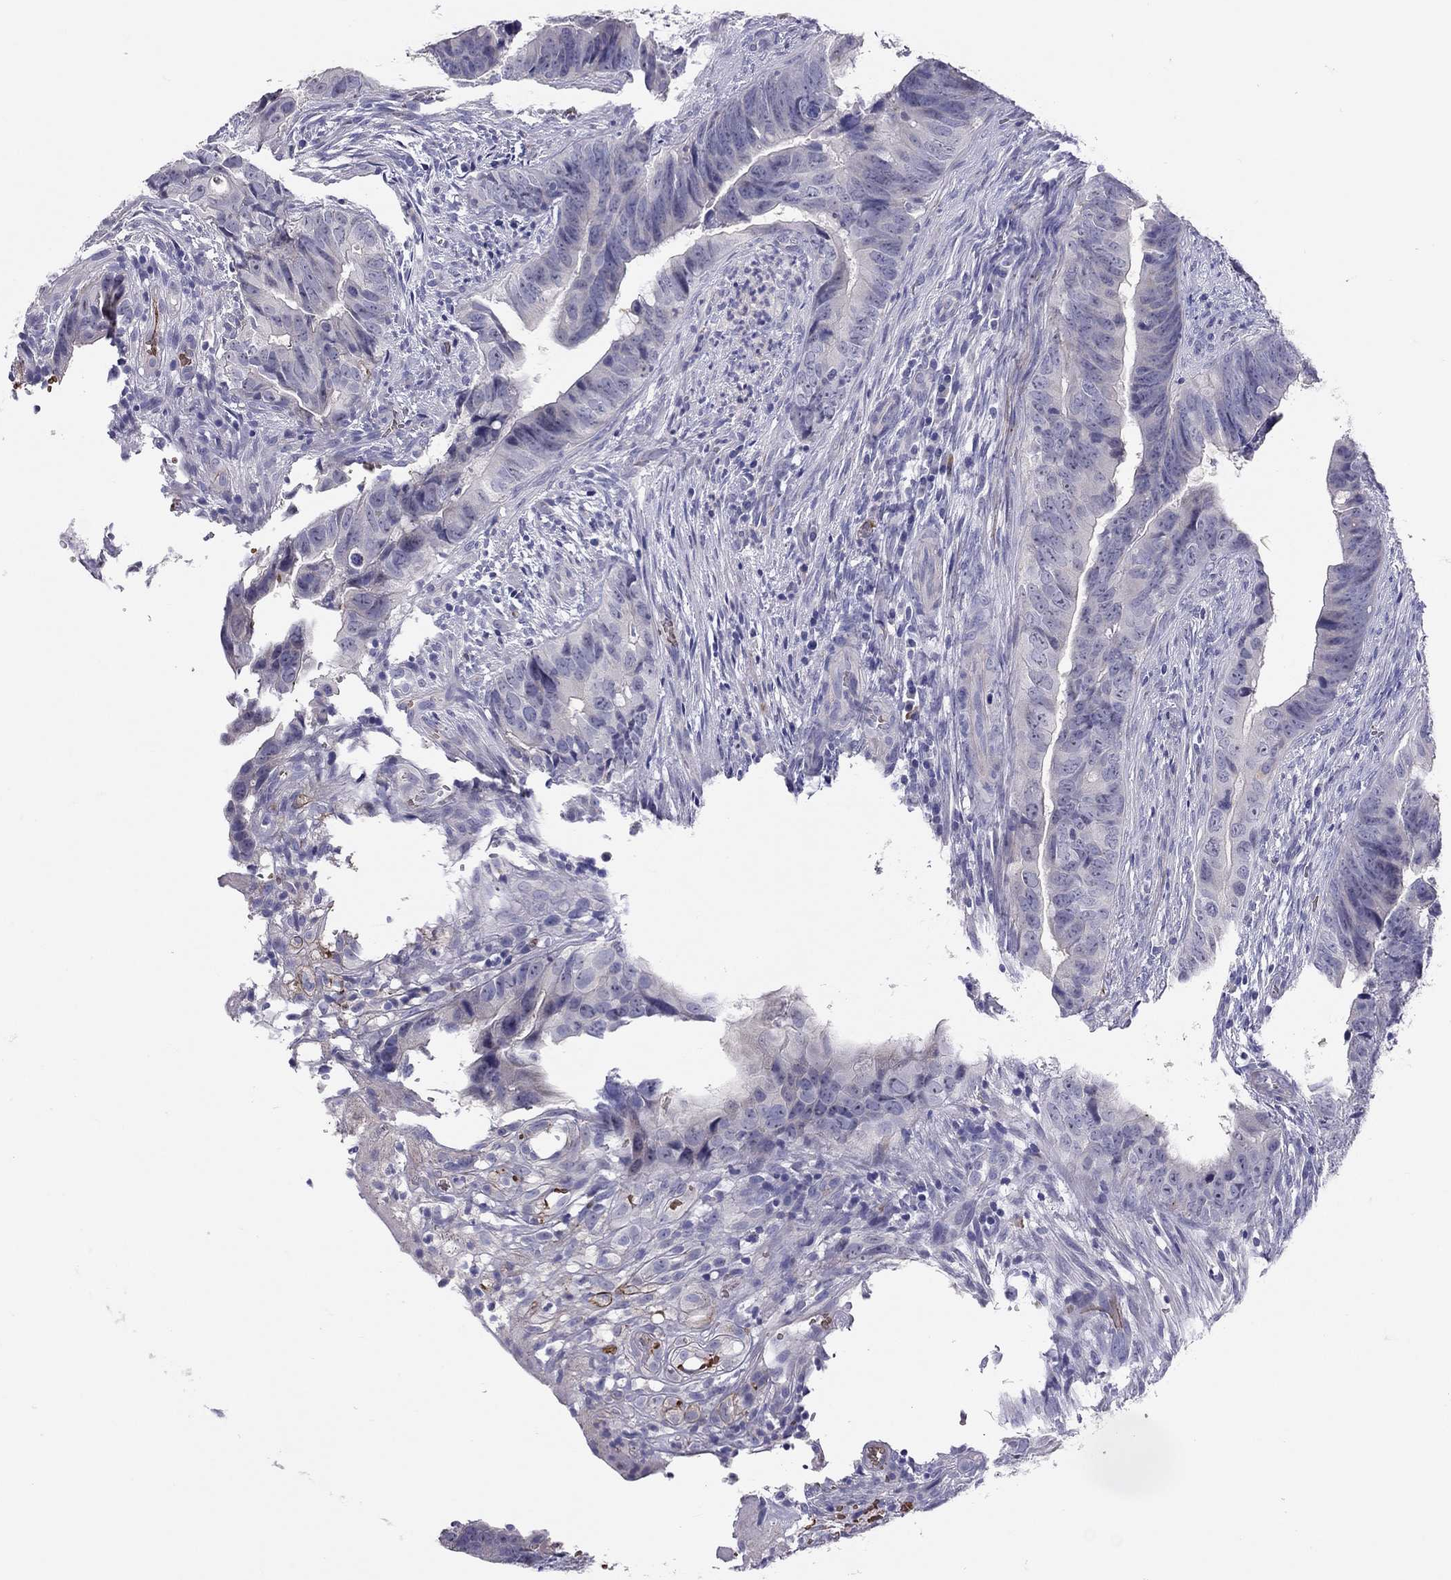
{"staining": {"intensity": "negative", "quantity": "none", "location": "none"}, "tissue": "colorectal cancer", "cell_type": "Tumor cells", "image_type": "cancer", "snomed": [{"axis": "morphology", "description": "Adenocarcinoma, NOS"}, {"axis": "topography", "description": "Colon"}], "caption": "This is a image of IHC staining of colorectal cancer (adenocarcinoma), which shows no staining in tumor cells.", "gene": "FRMD1", "patient": {"sex": "female", "age": 82}}